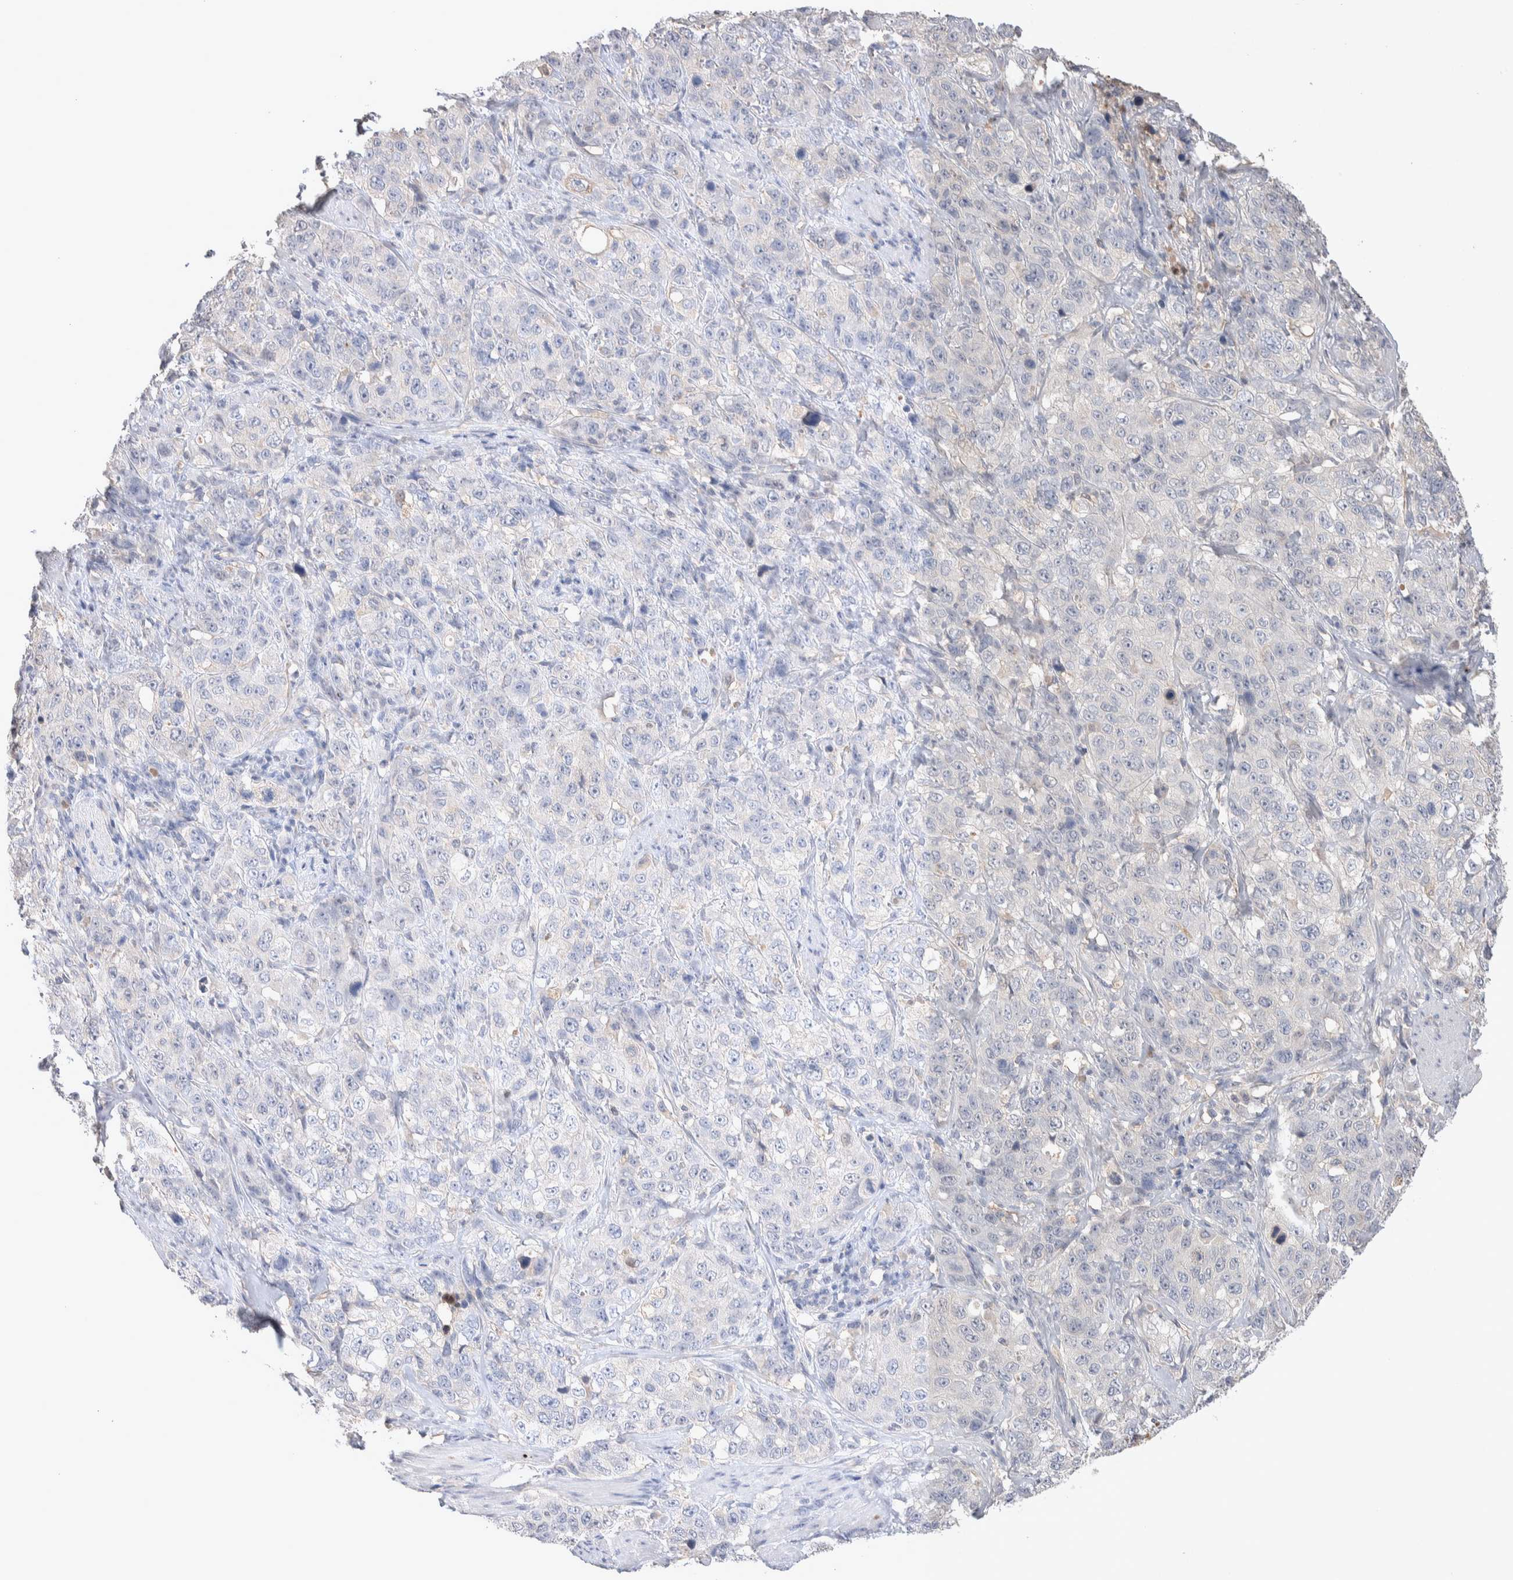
{"staining": {"intensity": "negative", "quantity": "none", "location": "none"}, "tissue": "stomach cancer", "cell_type": "Tumor cells", "image_type": "cancer", "snomed": [{"axis": "morphology", "description": "Adenocarcinoma, NOS"}, {"axis": "topography", "description": "Stomach"}], "caption": "Immunohistochemical staining of human adenocarcinoma (stomach) exhibits no significant positivity in tumor cells.", "gene": "FFAR2", "patient": {"sex": "male", "age": 48}}